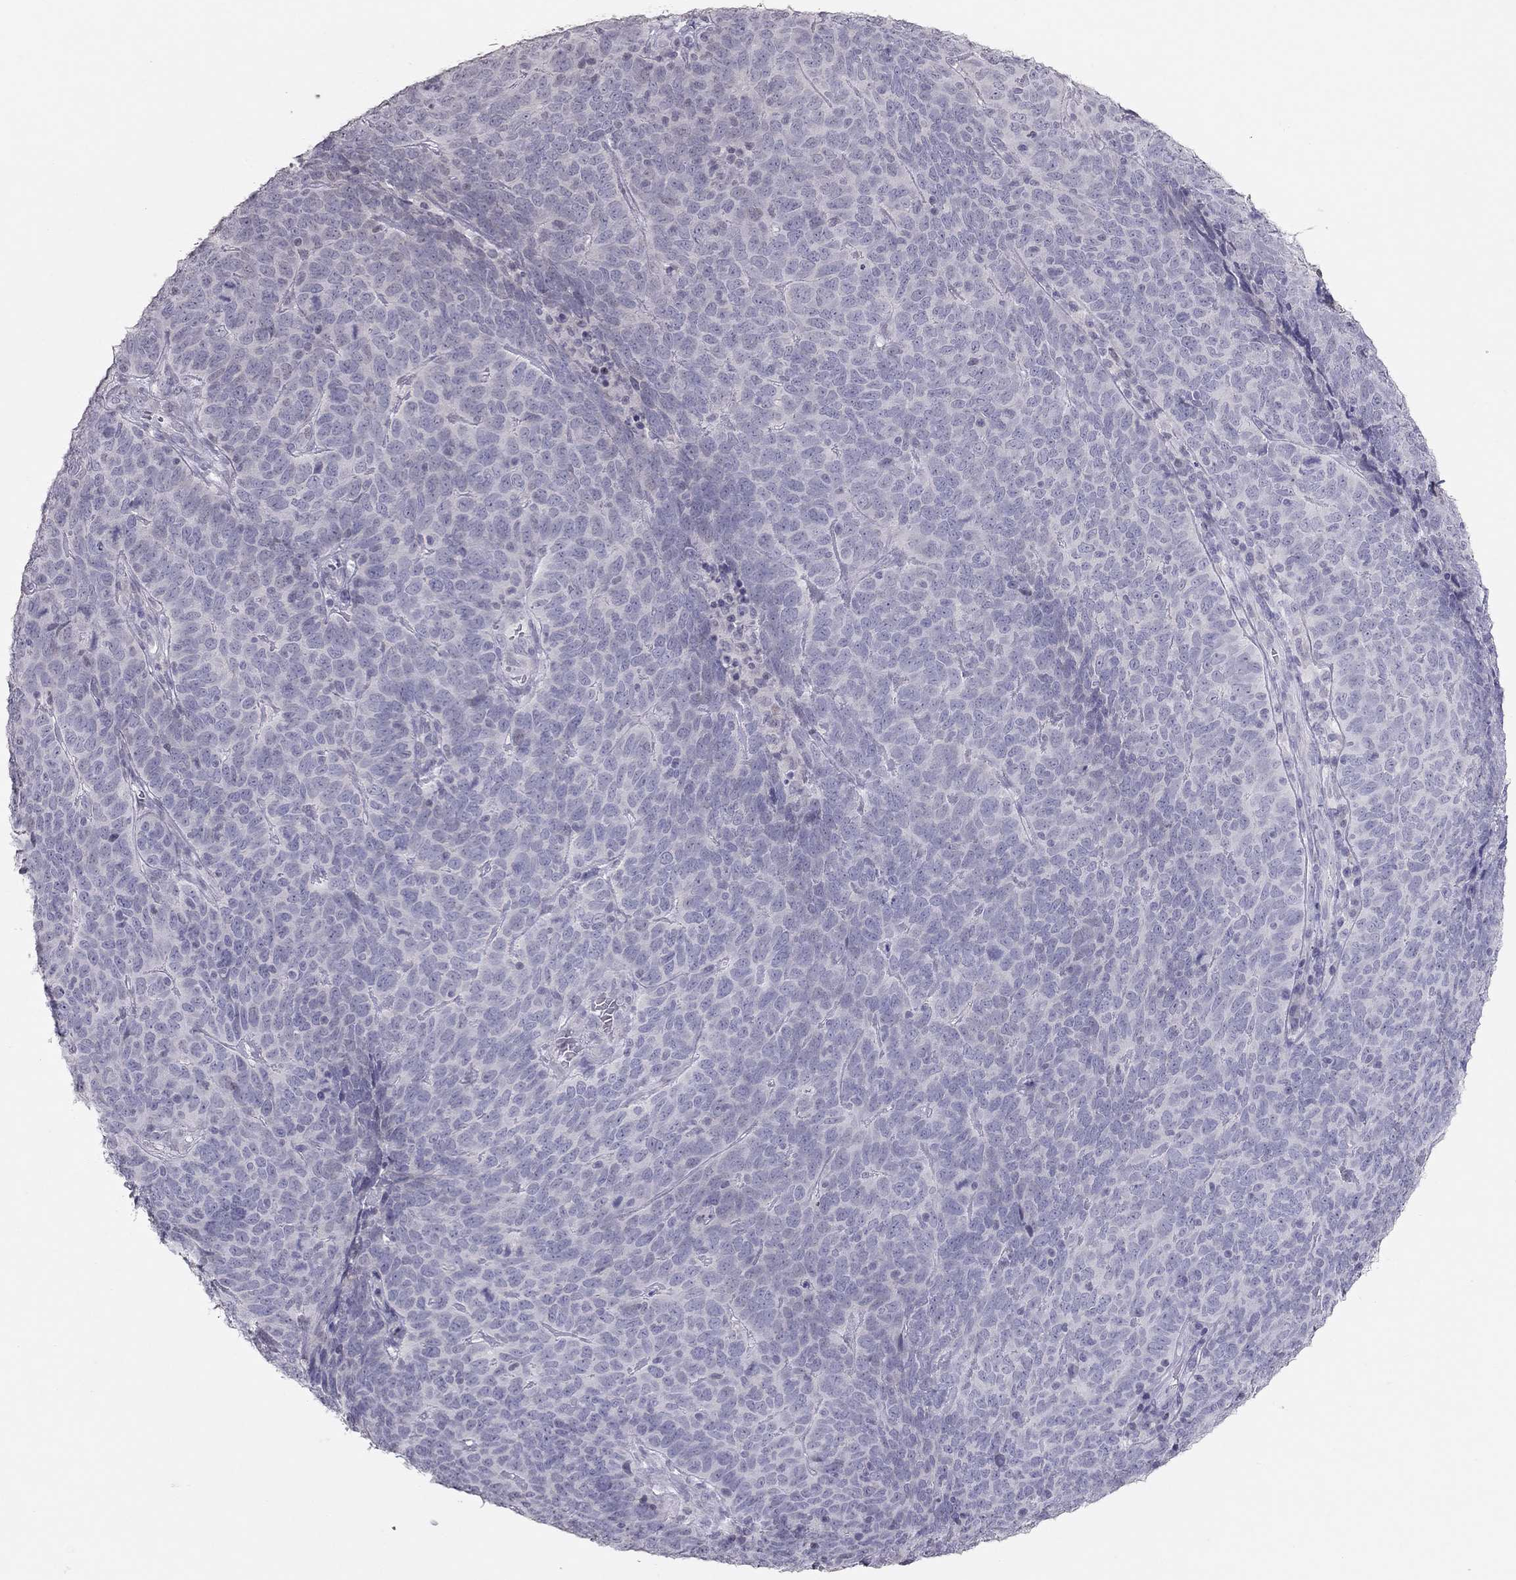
{"staining": {"intensity": "negative", "quantity": "none", "location": "none"}, "tissue": "skin cancer", "cell_type": "Tumor cells", "image_type": "cancer", "snomed": [{"axis": "morphology", "description": "Squamous cell carcinoma, NOS"}, {"axis": "topography", "description": "Skin"}, {"axis": "topography", "description": "Anal"}], "caption": "The image exhibits no staining of tumor cells in skin squamous cell carcinoma.", "gene": "TSHB", "patient": {"sex": "female", "age": 51}}